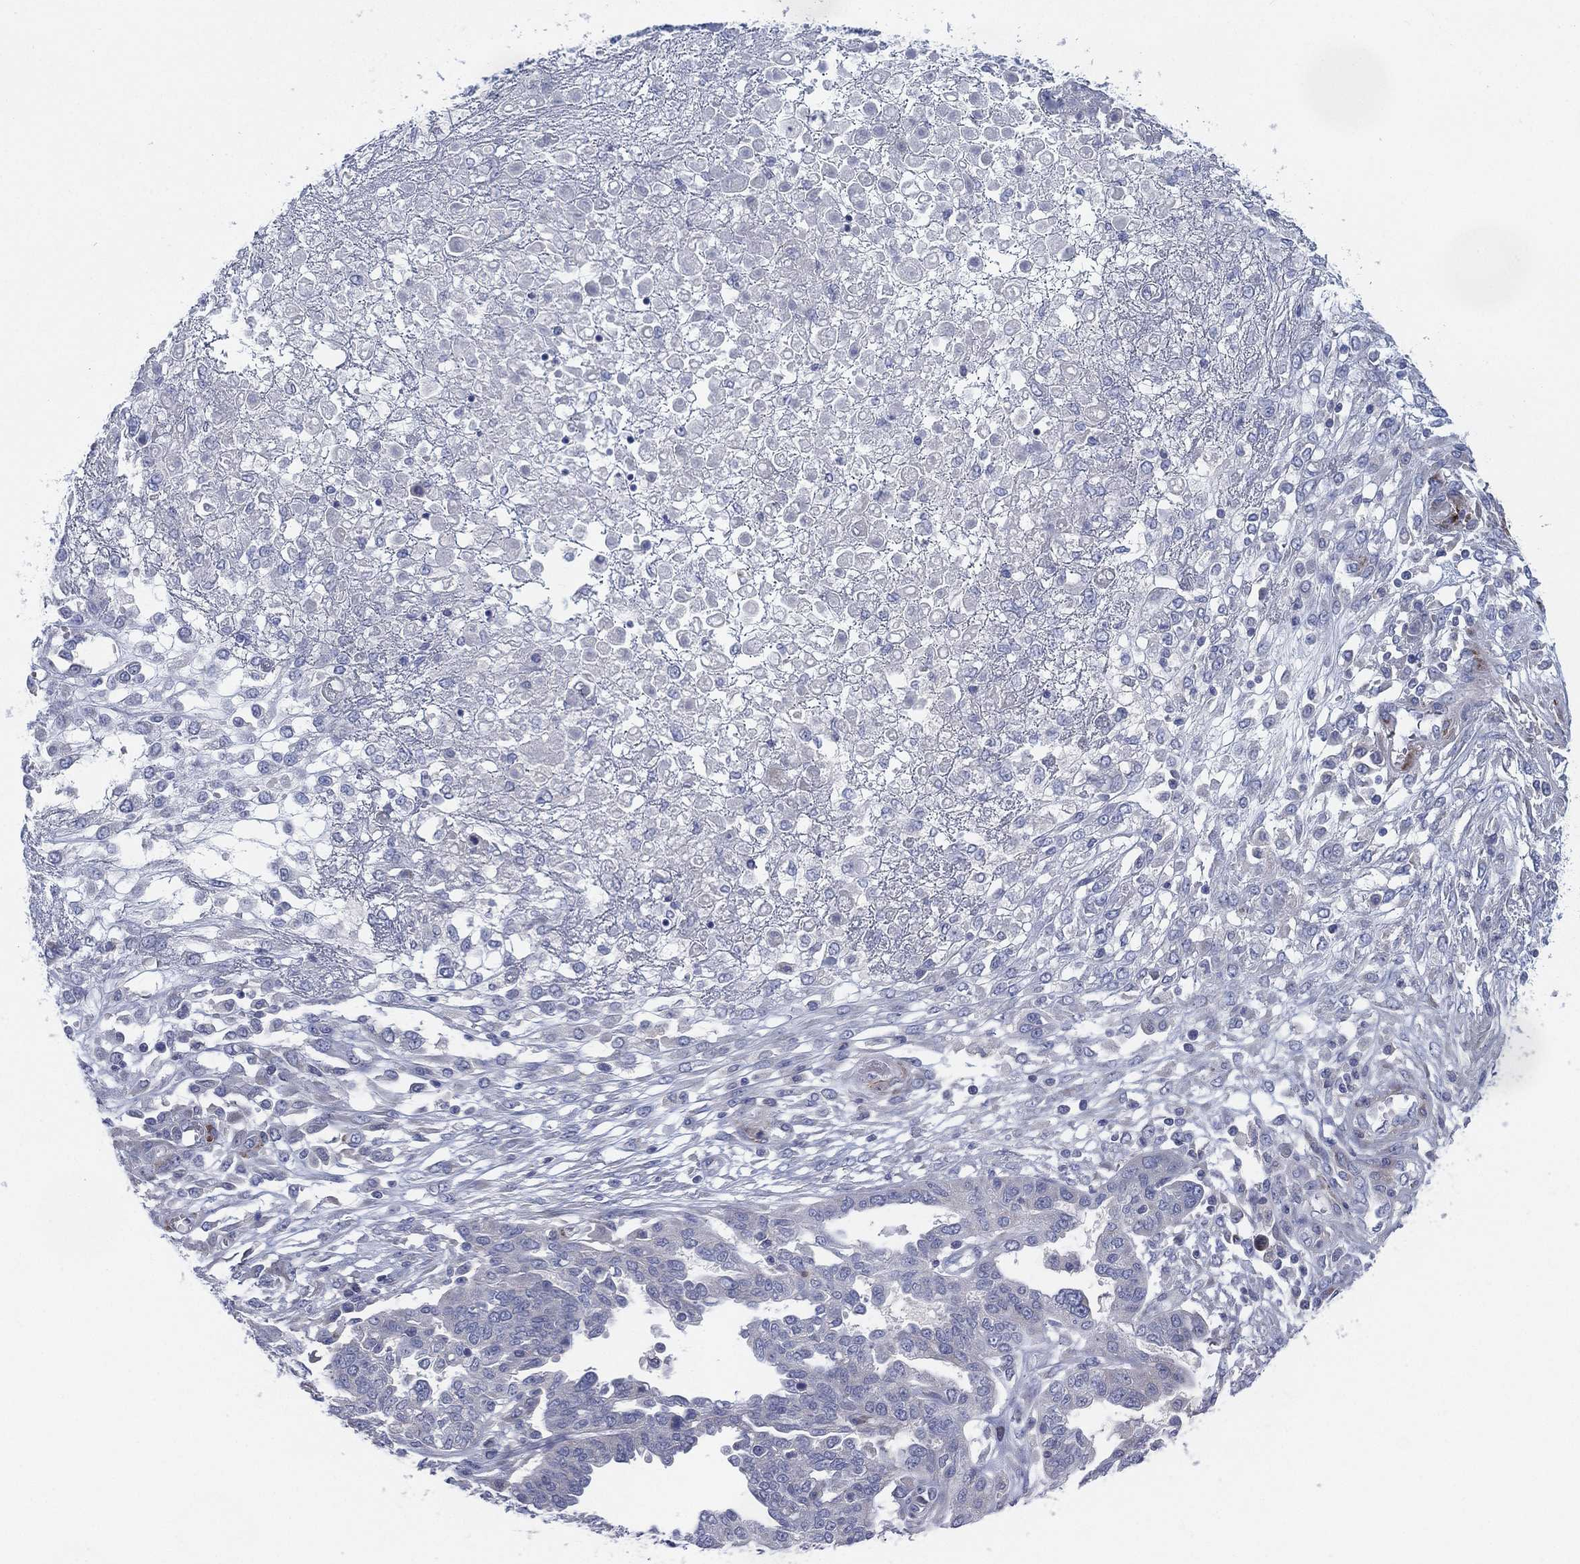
{"staining": {"intensity": "negative", "quantity": "none", "location": "none"}, "tissue": "ovarian cancer", "cell_type": "Tumor cells", "image_type": "cancer", "snomed": [{"axis": "morphology", "description": "Cystadenocarcinoma, serous, NOS"}, {"axis": "topography", "description": "Ovary"}], "caption": "Tumor cells are negative for brown protein staining in ovarian cancer (serous cystadenocarcinoma).", "gene": "ADAD2", "patient": {"sex": "female", "age": 67}}